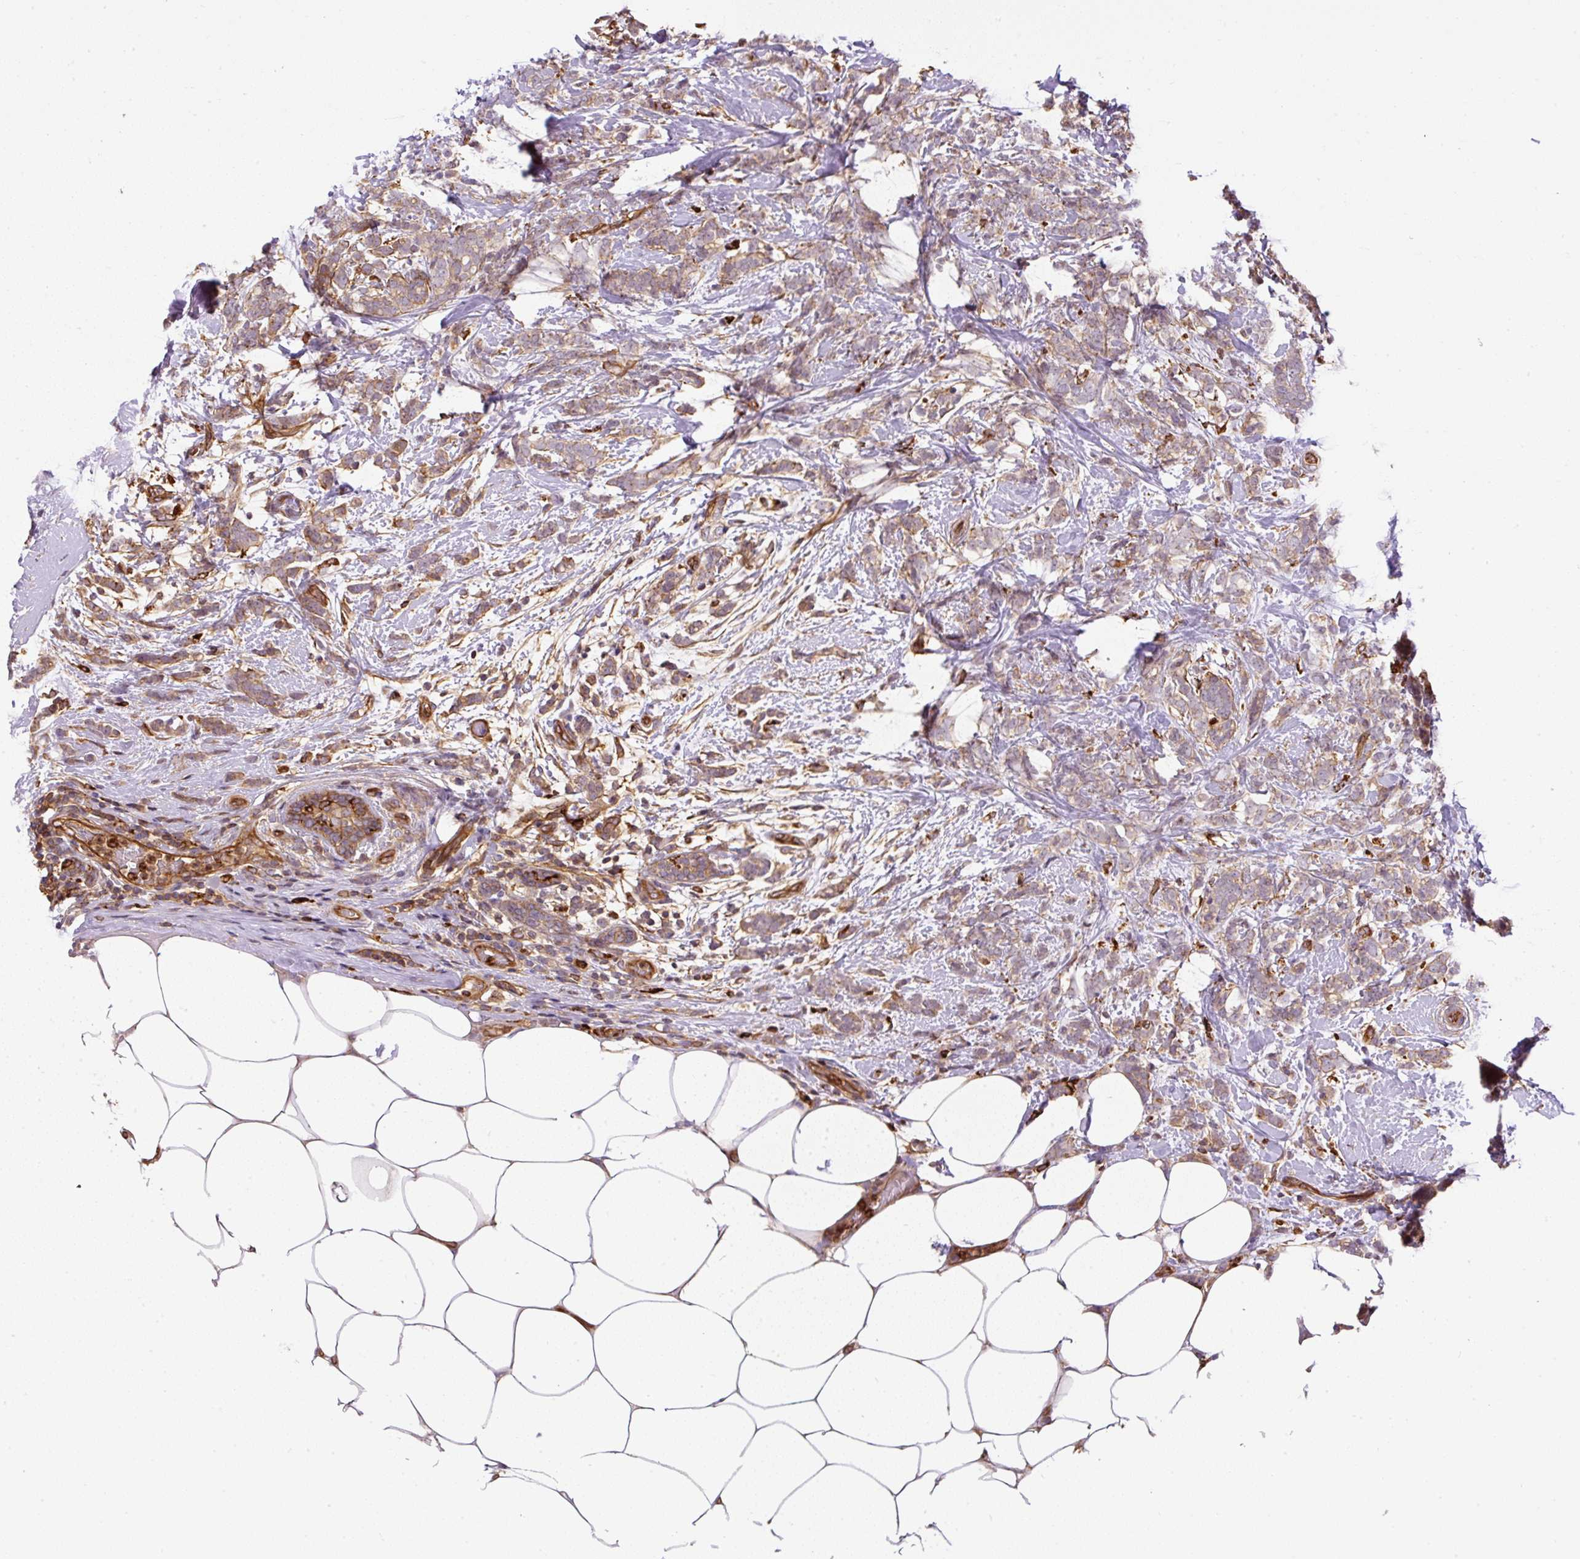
{"staining": {"intensity": "moderate", "quantity": ">75%", "location": "cytoplasmic/membranous"}, "tissue": "breast cancer", "cell_type": "Tumor cells", "image_type": "cancer", "snomed": [{"axis": "morphology", "description": "Lobular carcinoma"}, {"axis": "topography", "description": "Breast"}], "caption": "DAB (3,3'-diaminobenzidine) immunohistochemical staining of human breast cancer demonstrates moderate cytoplasmic/membranous protein staining in approximately >75% of tumor cells.", "gene": "B3GALT5", "patient": {"sex": "female", "age": 58}}